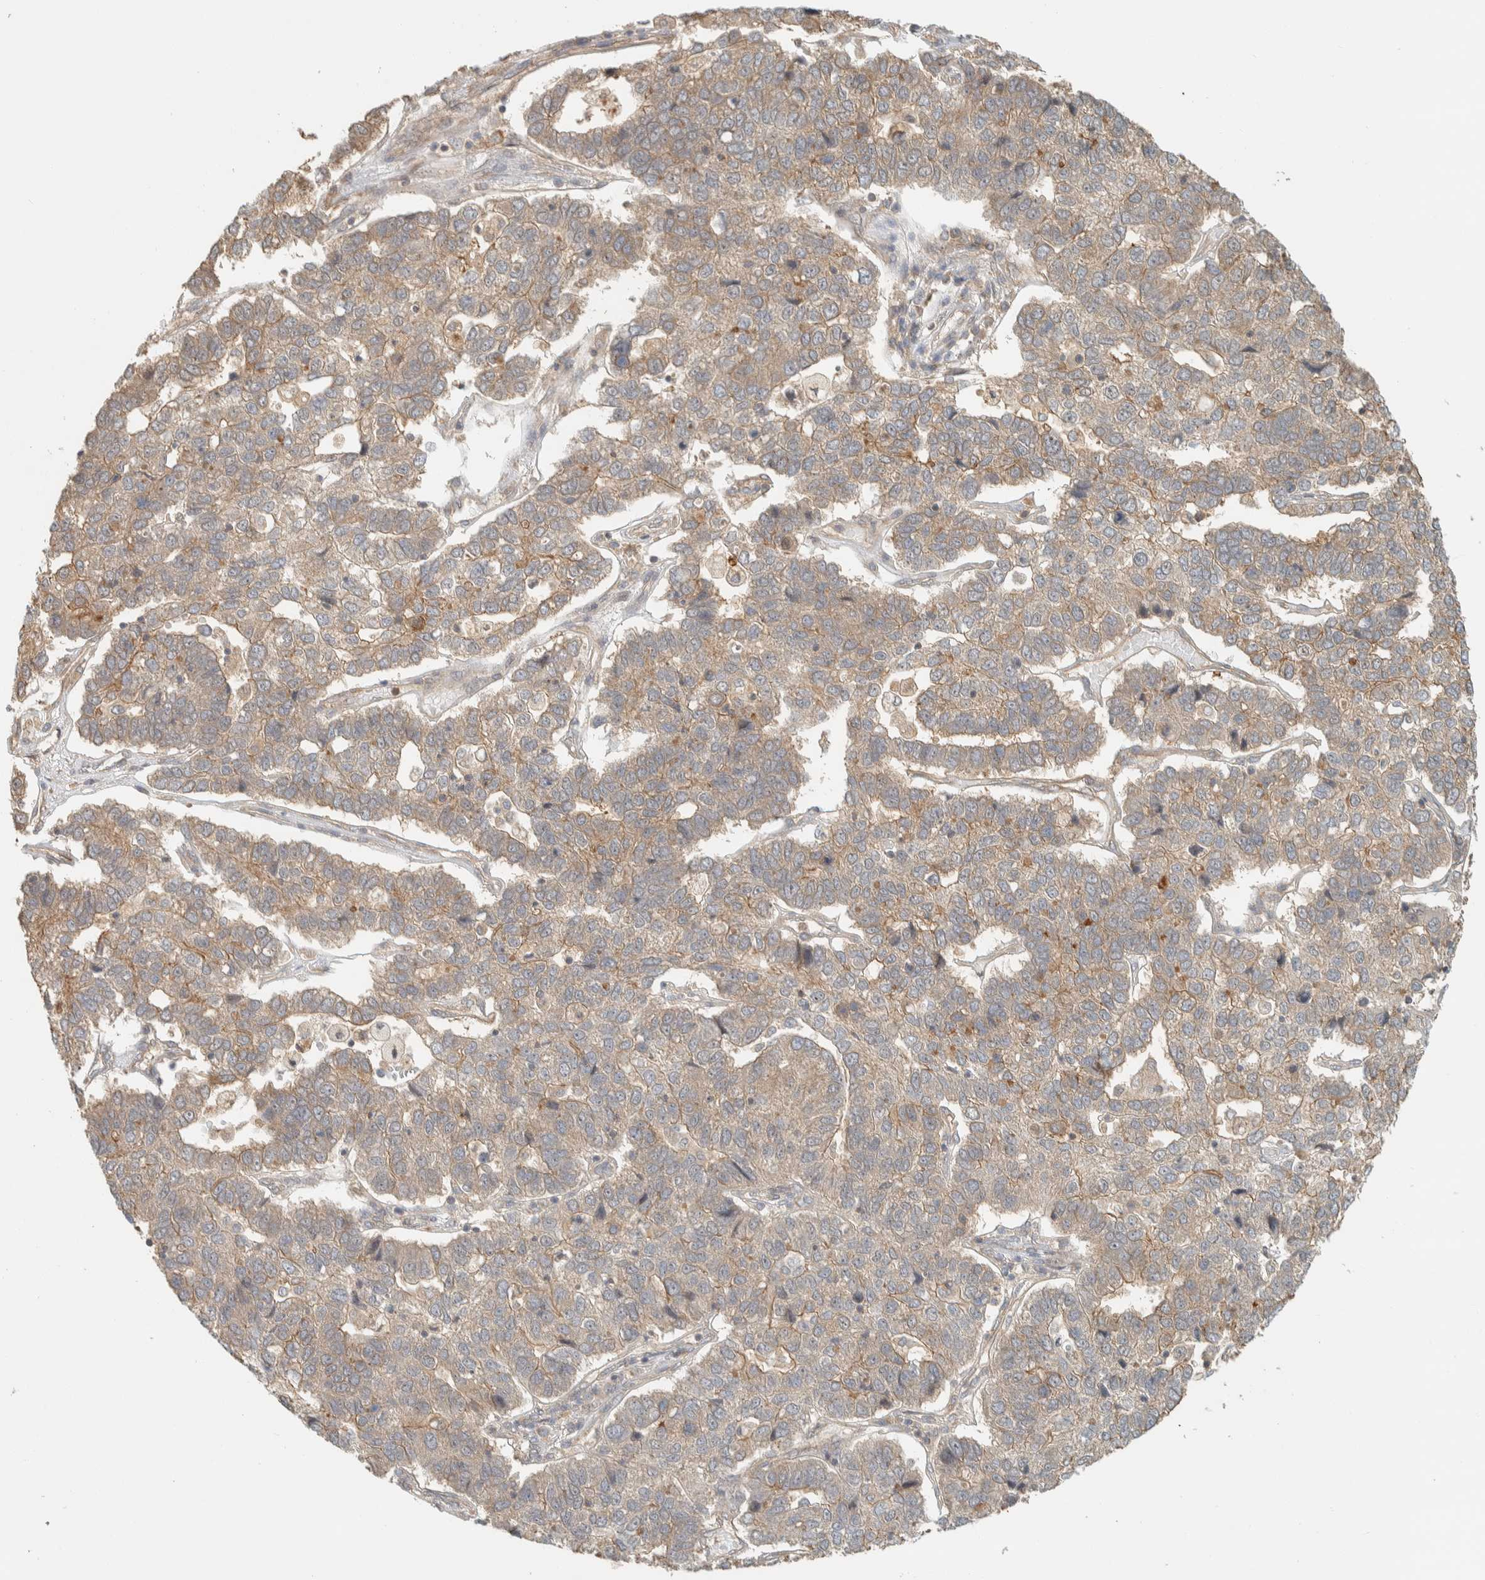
{"staining": {"intensity": "weak", "quantity": ">75%", "location": "cytoplasmic/membranous"}, "tissue": "pancreatic cancer", "cell_type": "Tumor cells", "image_type": "cancer", "snomed": [{"axis": "morphology", "description": "Adenocarcinoma, NOS"}, {"axis": "topography", "description": "Pancreas"}], "caption": "The histopathology image shows immunohistochemical staining of adenocarcinoma (pancreatic). There is weak cytoplasmic/membranous expression is identified in approximately >75% of tumor cells.", "gene": "RAB11FIP1", "patient": {"sex": "female", "age": 61}}